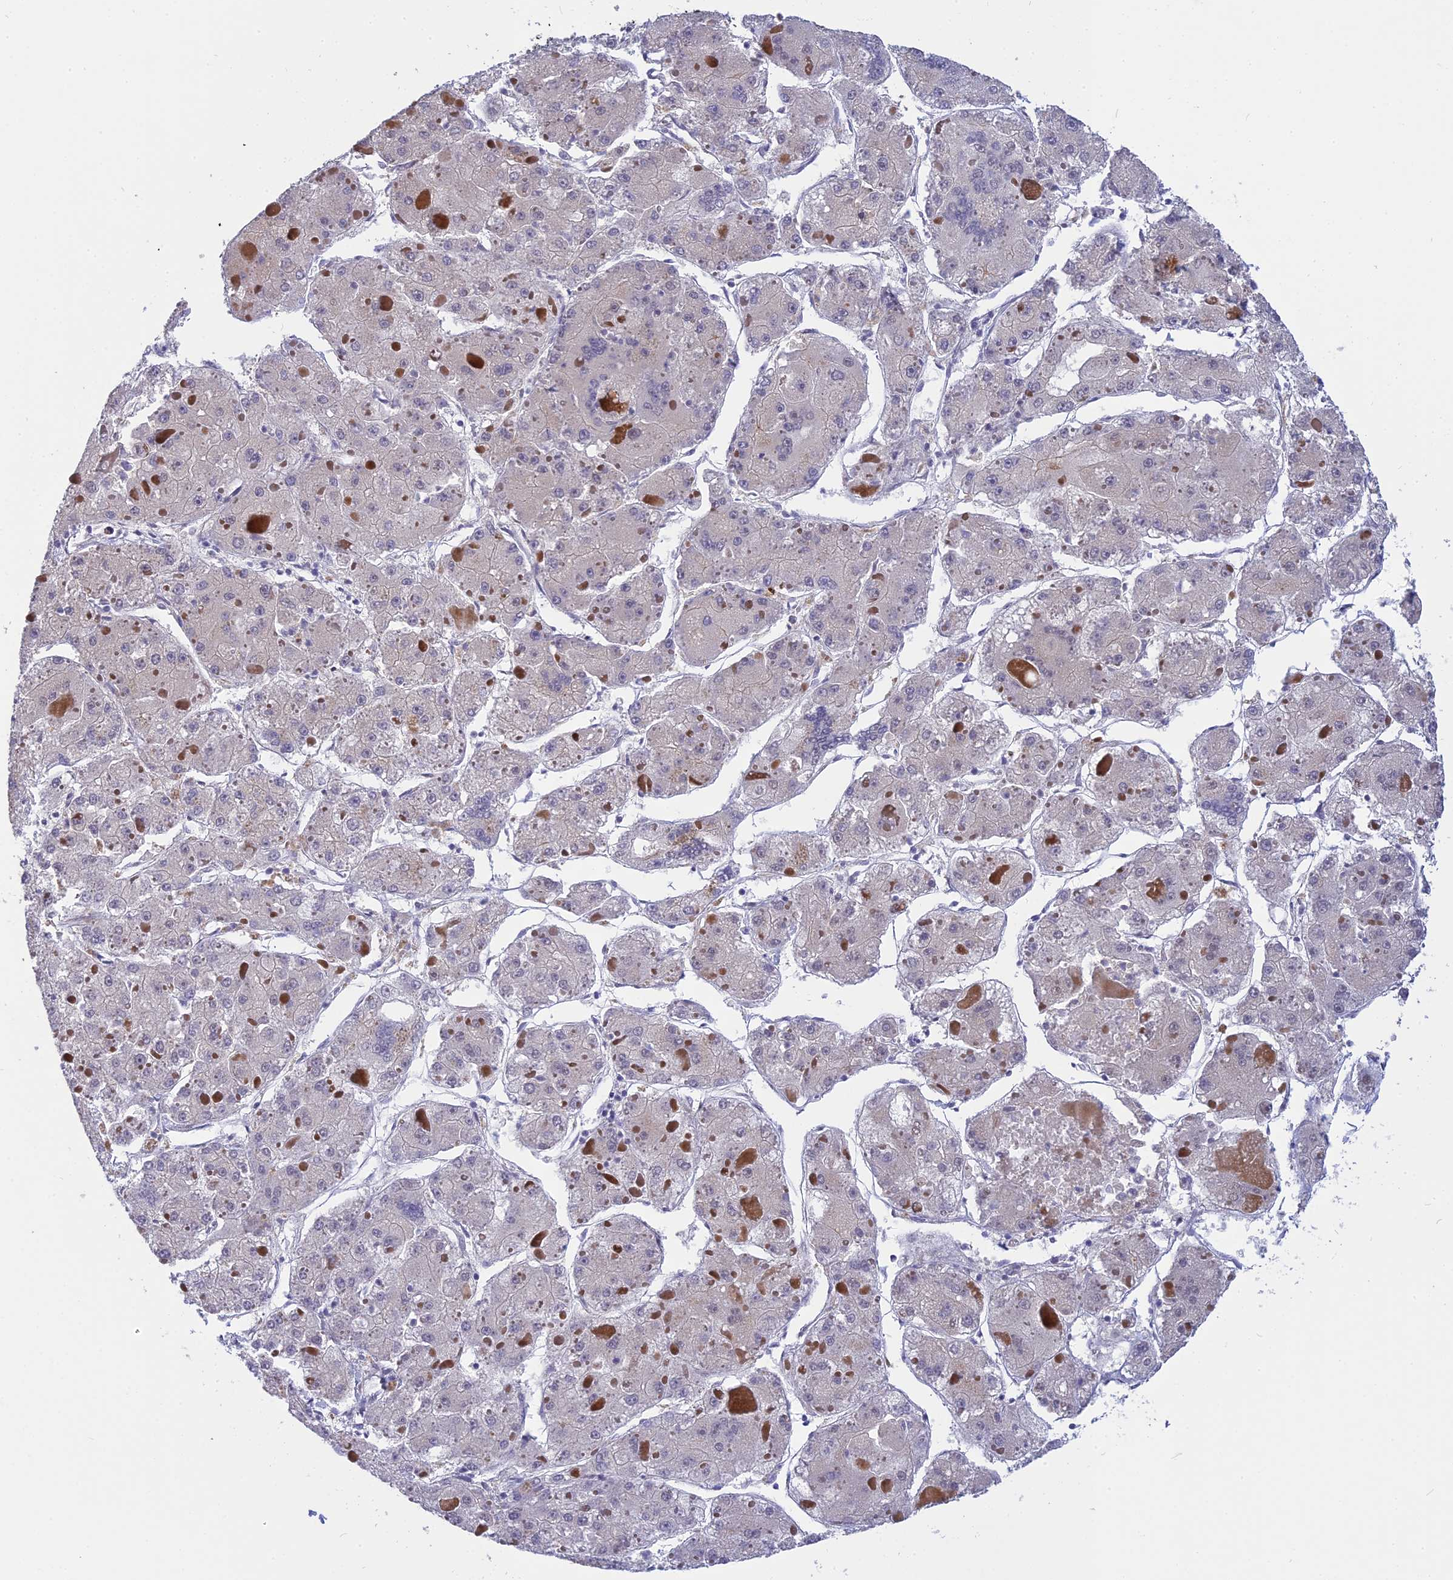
{"staining": {"intensity": "negative", "quantity": "none", "location": "none"}, "tissue": "liver cancer", "cell_type": "Tumor cells", "image_type": "cancer", "snomed": [{"axis": "morphology", "description": "Carcinoma, Hepatocellular, NOS"}, {"axis": "topography", "description": "Liver"}], "caption": "There is no significant expression in tumor cells of liver hepatocellular carcinoma. (Stains: DAB IHC with hematoxylin counter stain, Microscopy: brightfield microscopy at high magnification).", "gene": "KCTD14", "patient": {"sex": "female", "age": 73}}